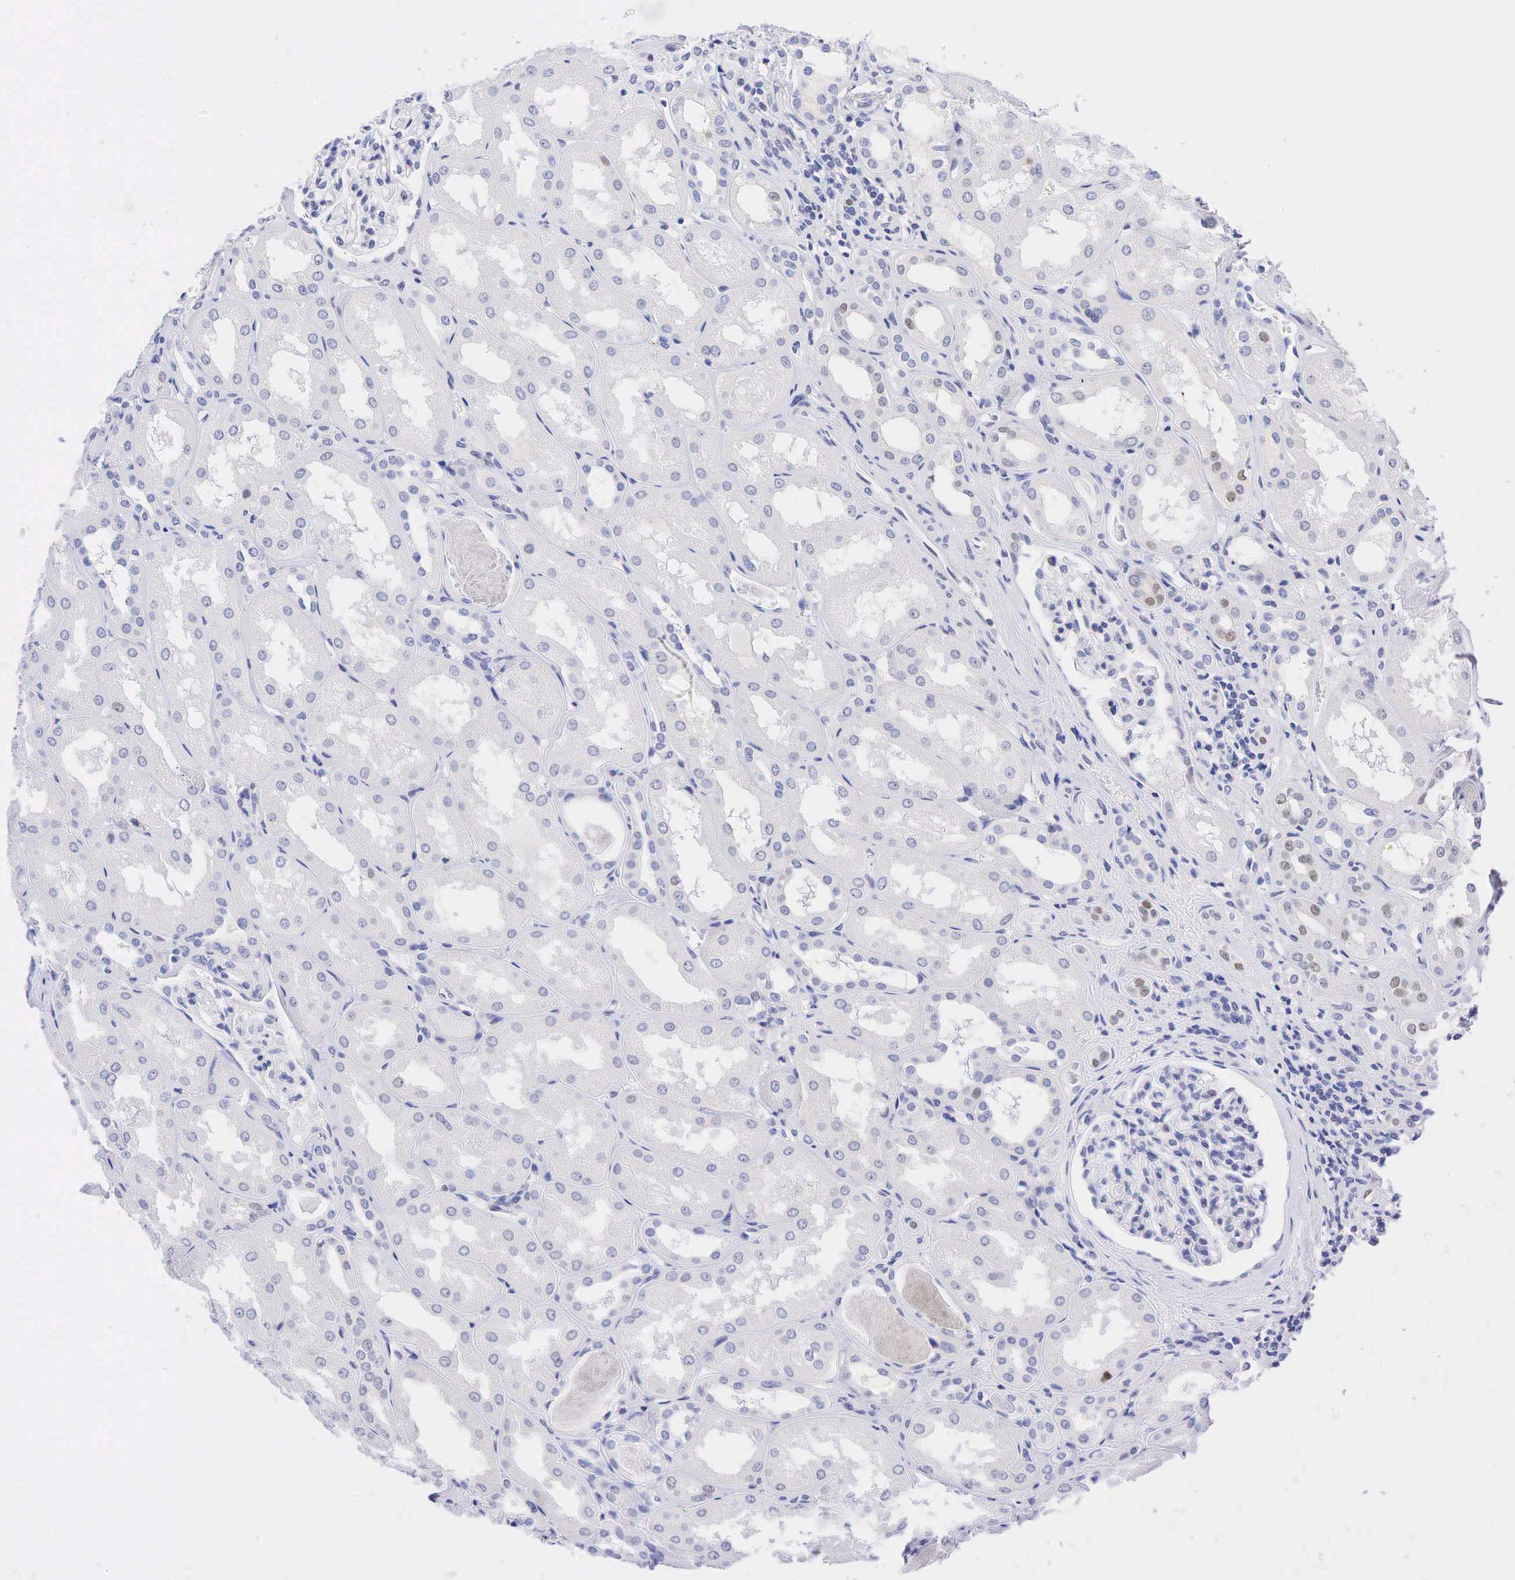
{"staining": {"intensity": "negative", "quantity": "none", "location": "none"}, "tissue": "kidney", "cell_type": "Cells in glomeruli", "image_type": "normal", "snomed": [{"axis": "morphology", "description": "Normal tissue, NOS"}, {"axis": "topography", "description": "Kidney"}], "caption": "This is a micrograph of immunohistochemistry (IHC) staining of unremarkable kidney, which shows no positivity in cells in glomeruli.", "gene": "AR", "patient": {"sex": "male", "age": 61}}